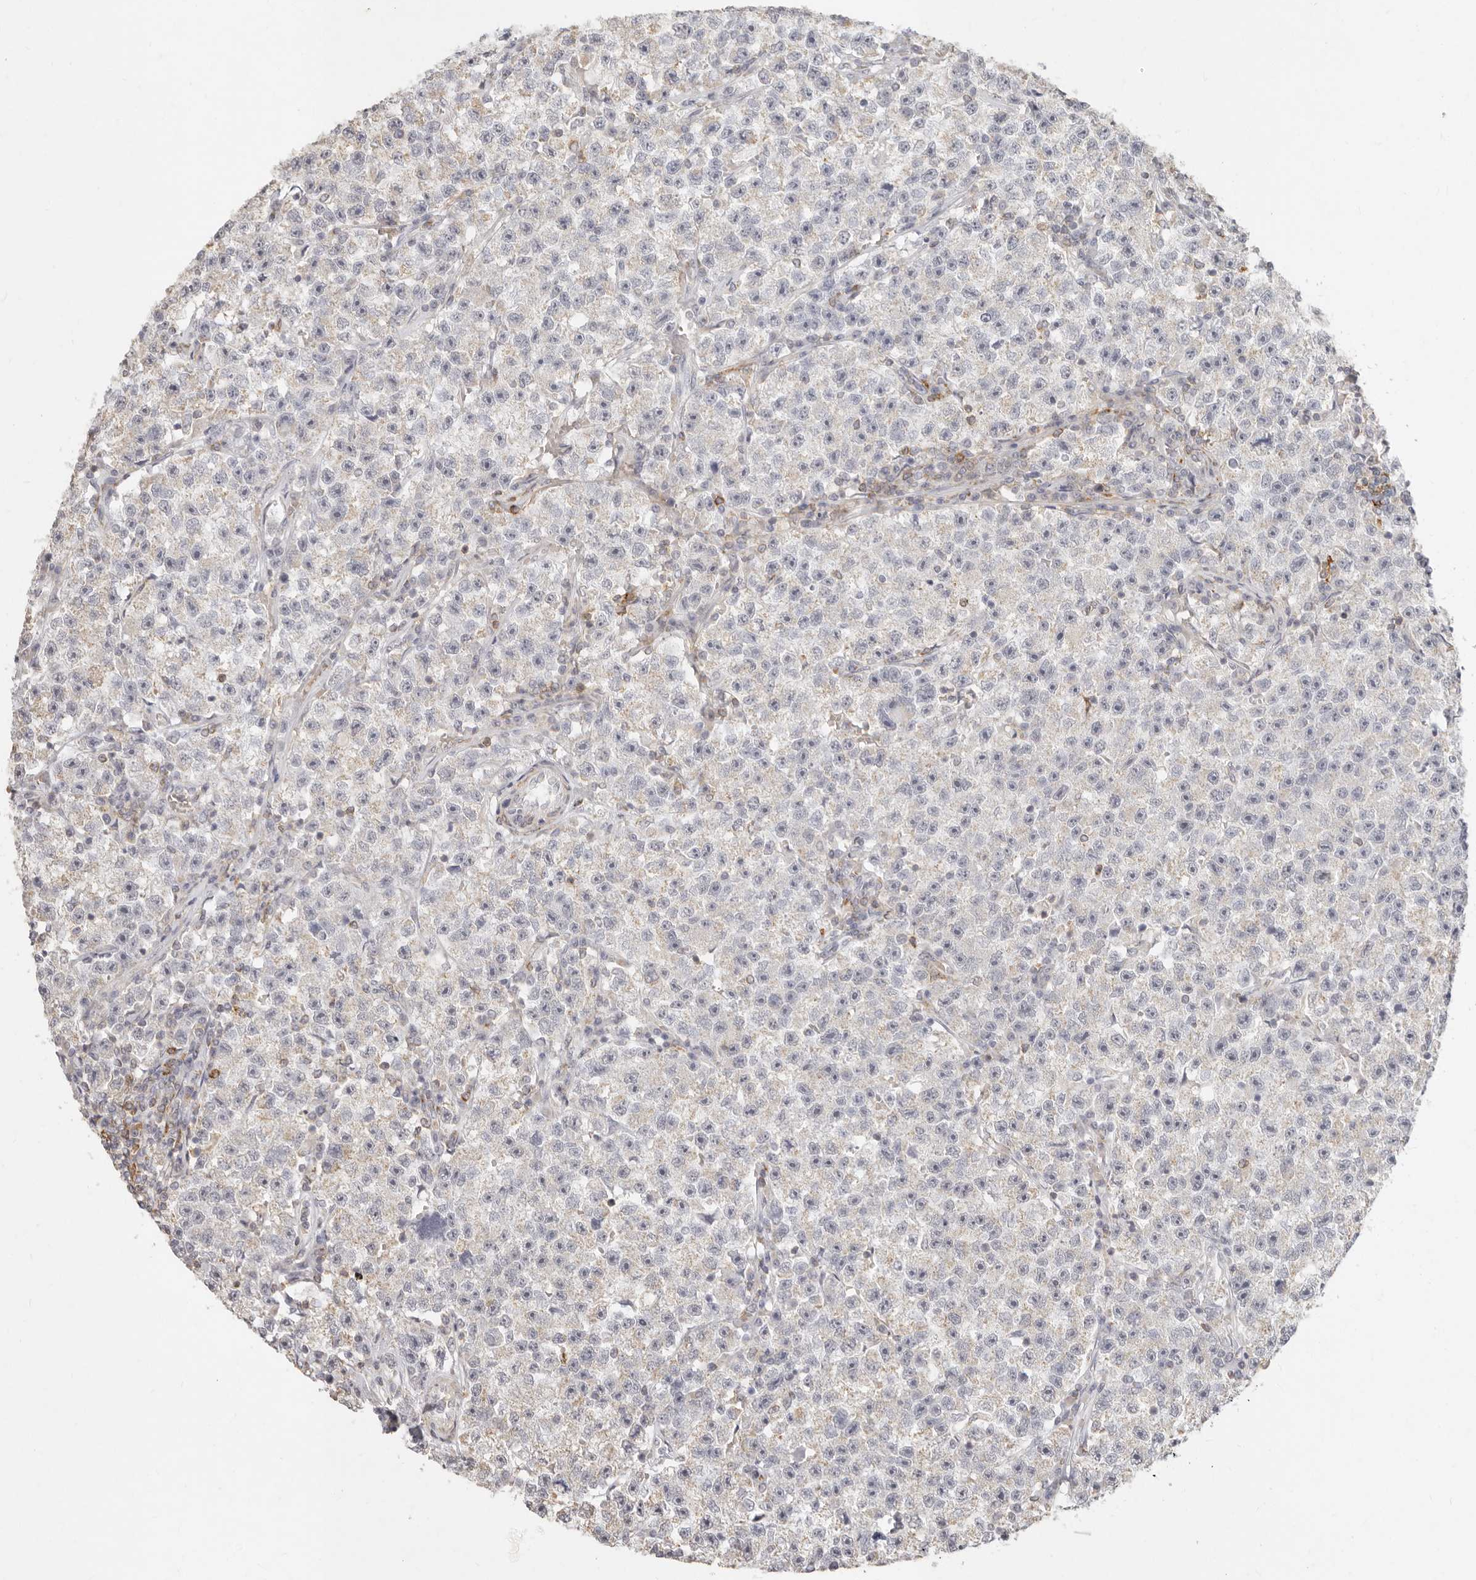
{"staining": {"intensity": "negative", "quantity": "none", "location": "none"}, "tissue": "testis cancer", "cell_type": "Tumor cells", "image_type": "cancer", "snomed": [{"axis": "morphology", "description": "Seminoma, NOS"}, {"axis": "topography", "description": "Testis"}], "caption": "This is an IHC image of seminoma (testis). There is no positivity in tumor cells.", "gene": "NIBAN1", "patient": {"sex": "male", "age": 22}}